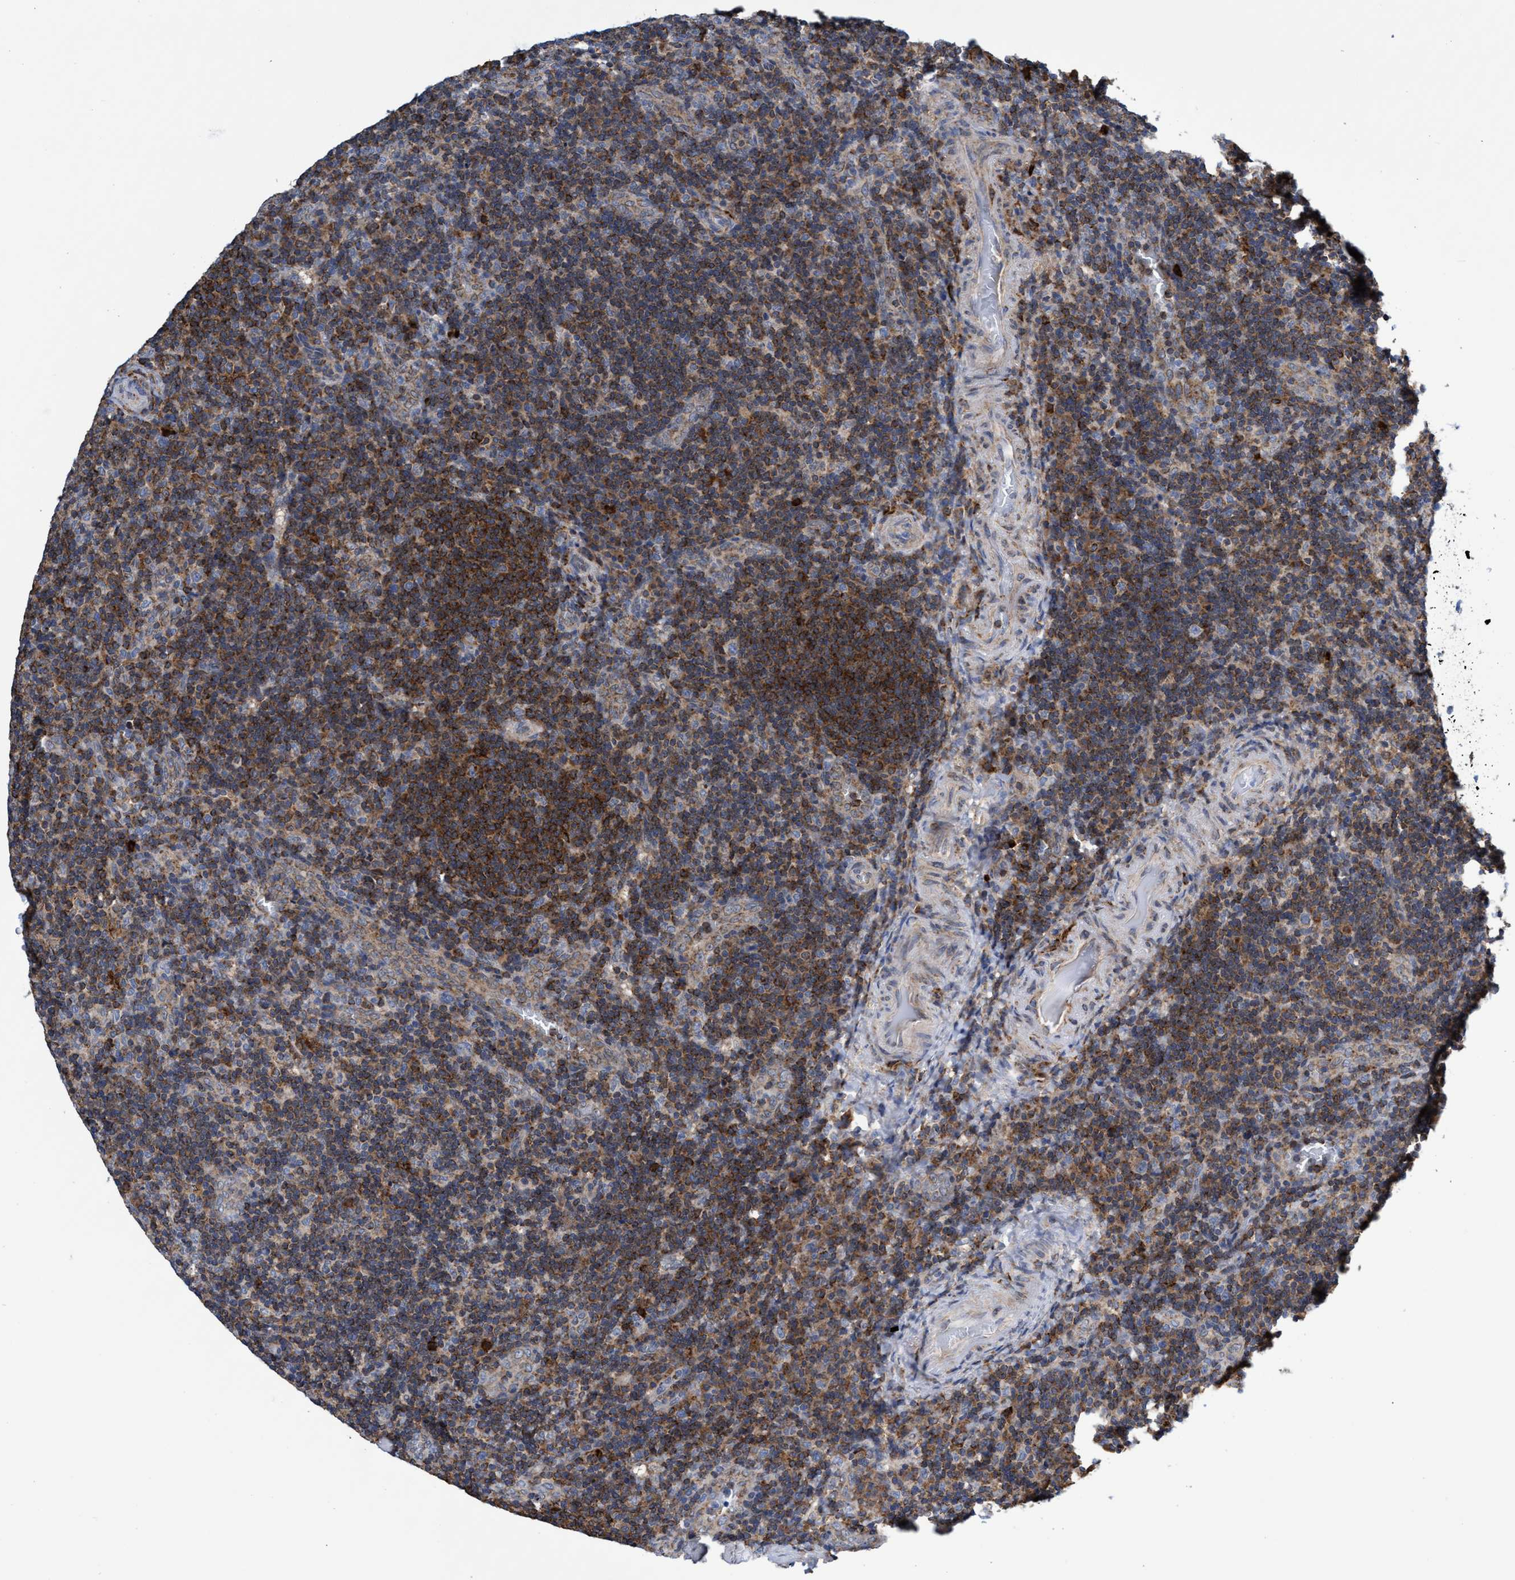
{"staining": {"intensity": "strong", "quantity": ">75%", "location": "cytoplasmic/membranous"}, "tissue": "lymphoma", "cell_type": "Tumor cells", "image_type": "cancer", "snomed": [{"axis": "morphology", "description": "Malignant lymphoma, non-Hodgkin's type, High grade"}, {"axis": "topography", "description": "Tonsil"}], "caption": "Immunohistochemistry (IHC) of human high-grade malignant lymphoma, non-Hodgkin's type reveals high levels of strong cytoplasmic/membranous positivity in about >75% of tumor cells.", "gene": "CRYZ", "patient": {"sex": "female", "age": 36}}